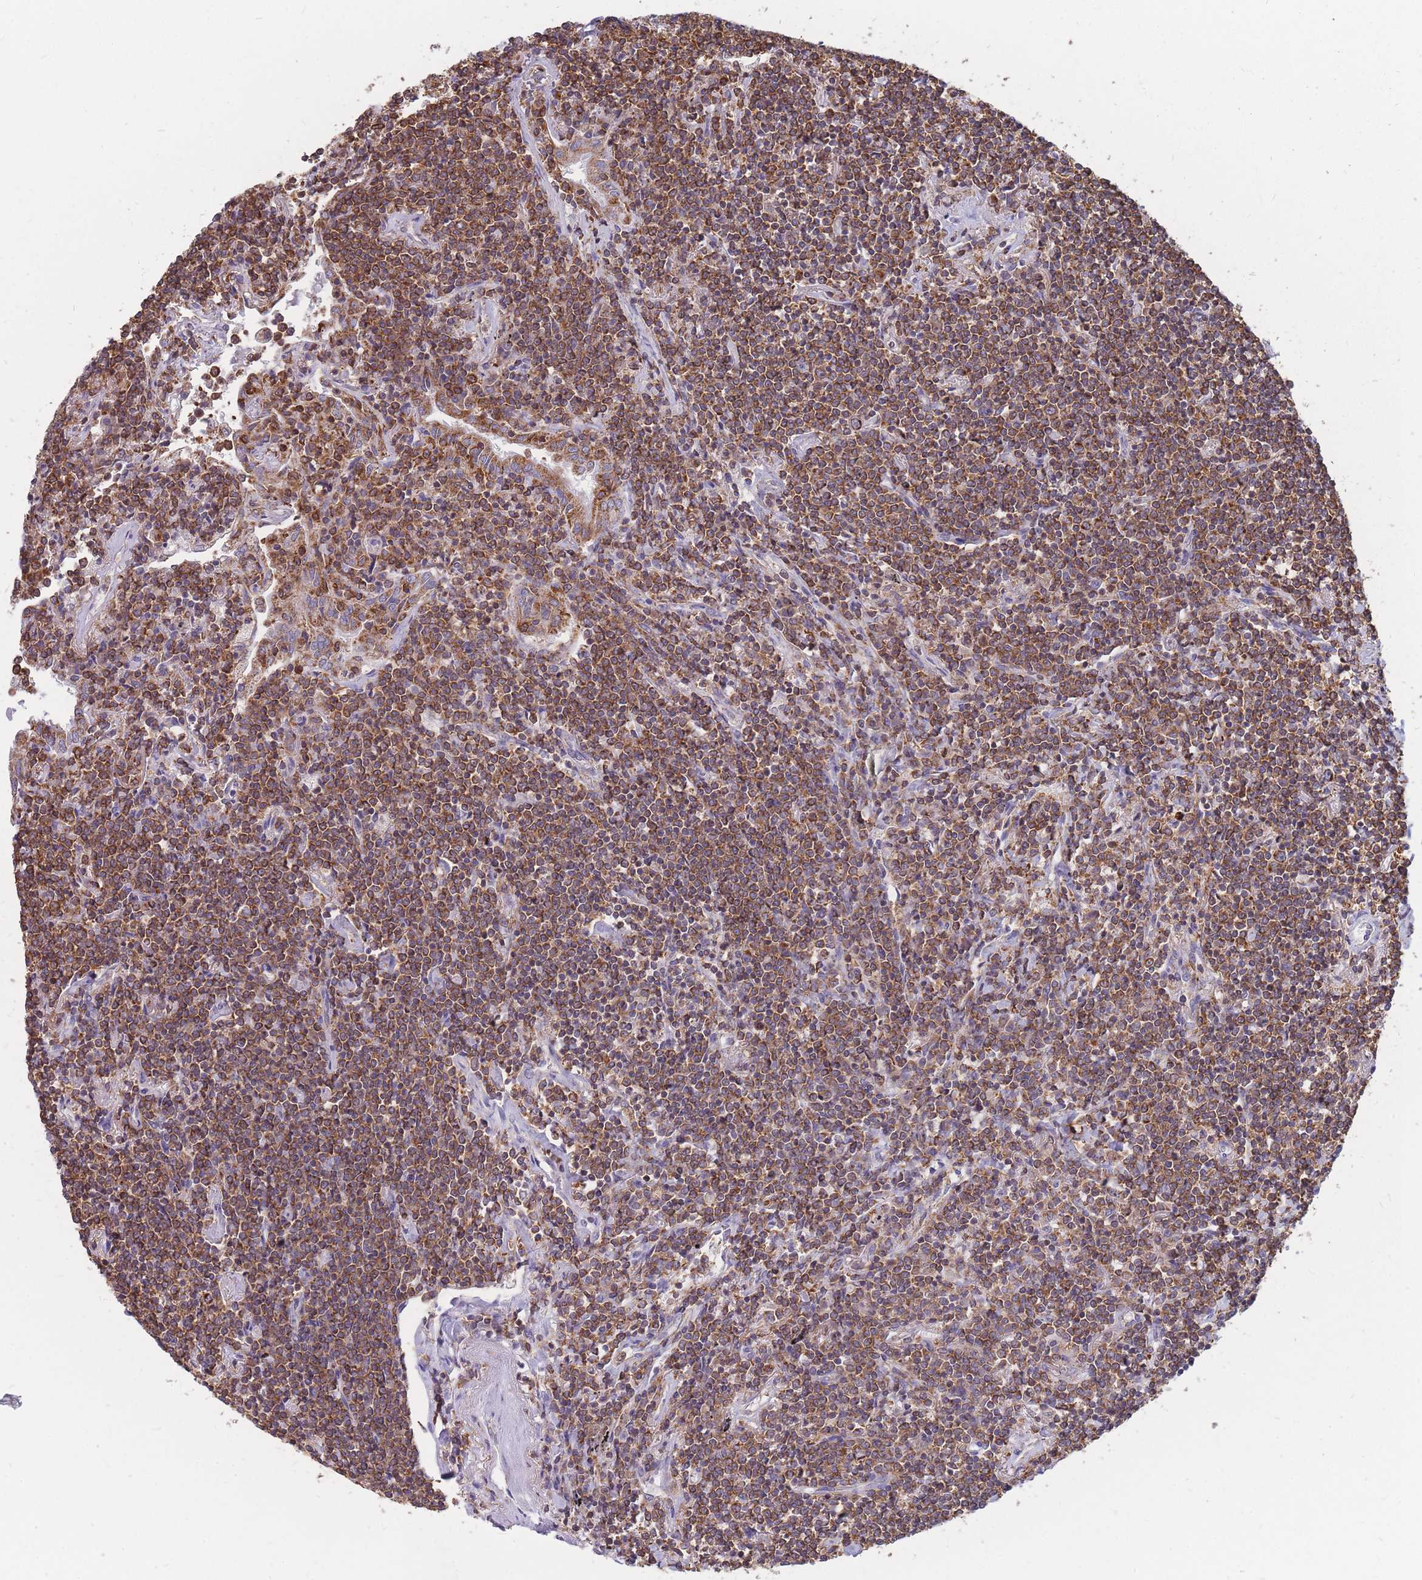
{"staining": {"intensity": "moderate", "quantity": ">75%", "location": "cytoplasmic/membranous"}, "tissue": "lymphoma", "cell_type": "Tumor cells", "image_type": "cancer", "snomed": [{"axis": "morphology", "description": "Malignant lymphoma, non-Hodgkin's type, Low grade"}, {"axis": "topography", "description": "Lung"}], "caption": "The histopathology image exhibits a brown stain indicating the presence of a protein in the cytoplasmic/membranous of tumor cells in lymphoma.", "gene": "MRPL54", "patient": {"sex": "female", "age": 71}}